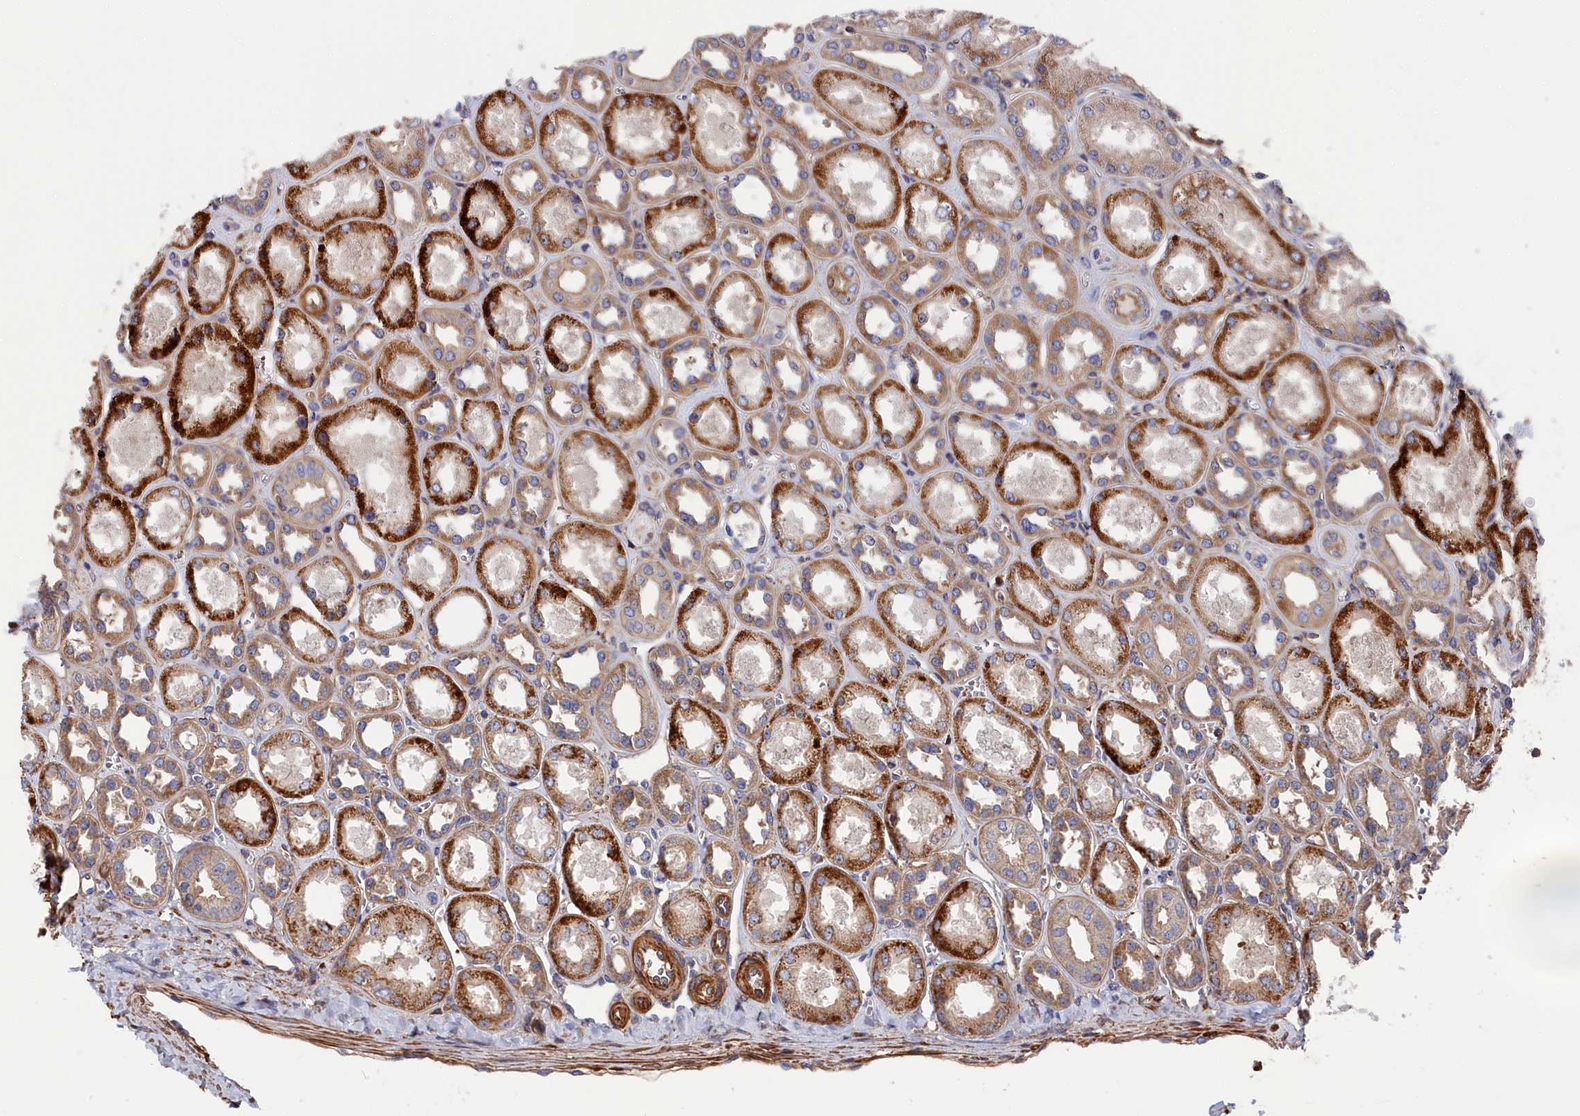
{"staining": {"intensity": "moderate", "quantity": ">75%", "location": "cytoplasmic/membranous"}, "tissue": "kidney", "cell_type": "Cells in glomeruli", "image_type": "normal", "snomed": [{"axis": "morphology", "description": "Normal tissue, NOS"}, {"axis": "morphology", "description": "Adenocarcinoma, NOS"}, {"axis": "topography", "description": "Kidney"}], "caption": "DAB immunohistochemical staining of normal kidney shows moderate cytoplasmic/membranous protein expression in about >75% of cells in glomeruli.", "gene": "LDHD", "patient": {"sex": "female", "age": 68}}